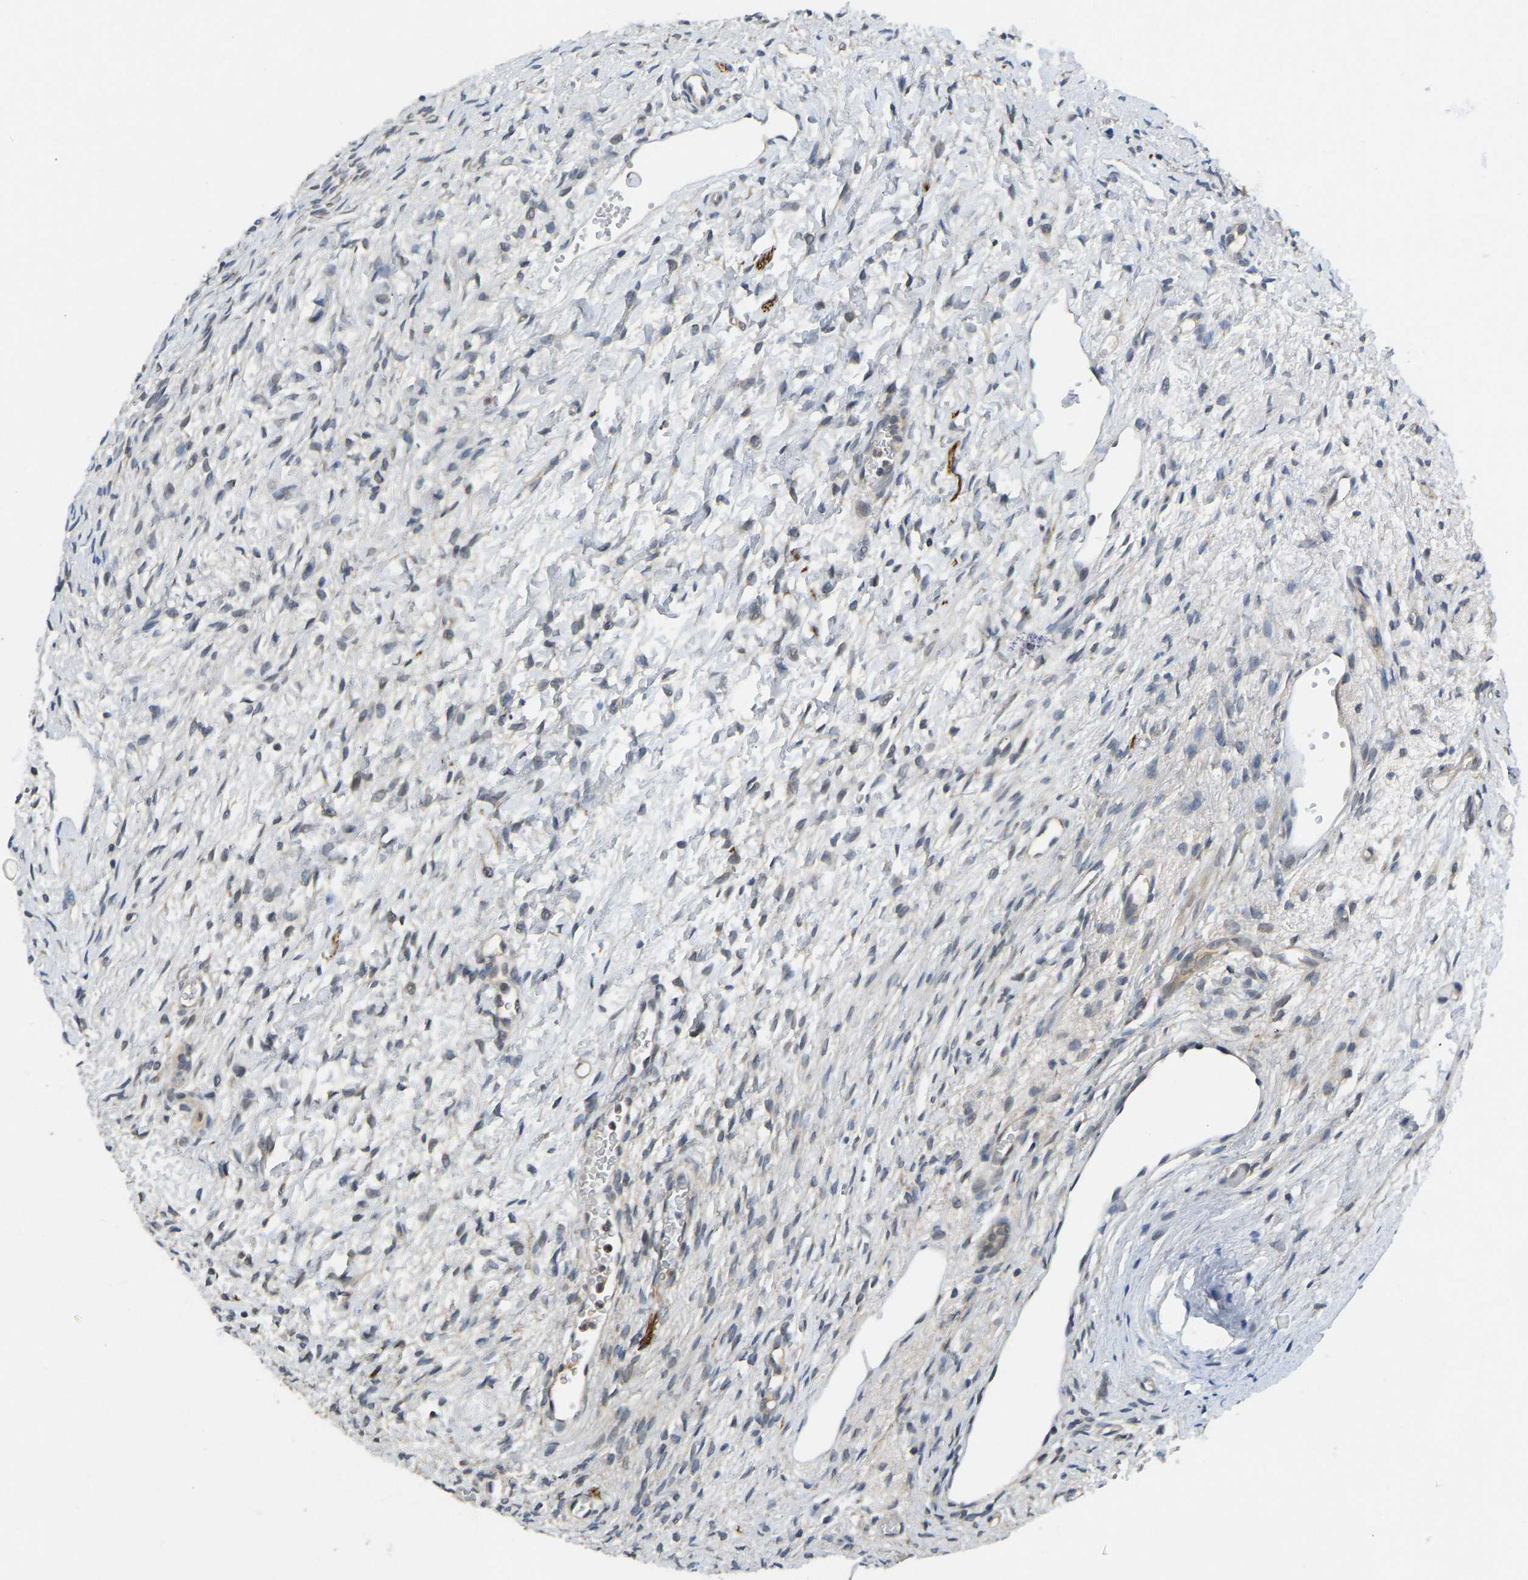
{"staining": {"intensity": "moderate", "quantity": ">75%", "location": "cytoplasmic/membranous"}, "tissue": "ovary", "cell_type": "Follicle cells", "image_type": "normal", "snomed": [{"axis": "morphology", "description": "Normal tissue, NOS"}, {"axis": "topography", "description": "Ovary"}], "caption": "Normal ovary exhibits moderate cytoplasmic/membranous positivity in approximately >75% of follicle cells, visualized by immunohistochemistry. Nuclei are stained in blue.", "gene": "NDRG3", "patient": {"sex": "female", "age": 33}}